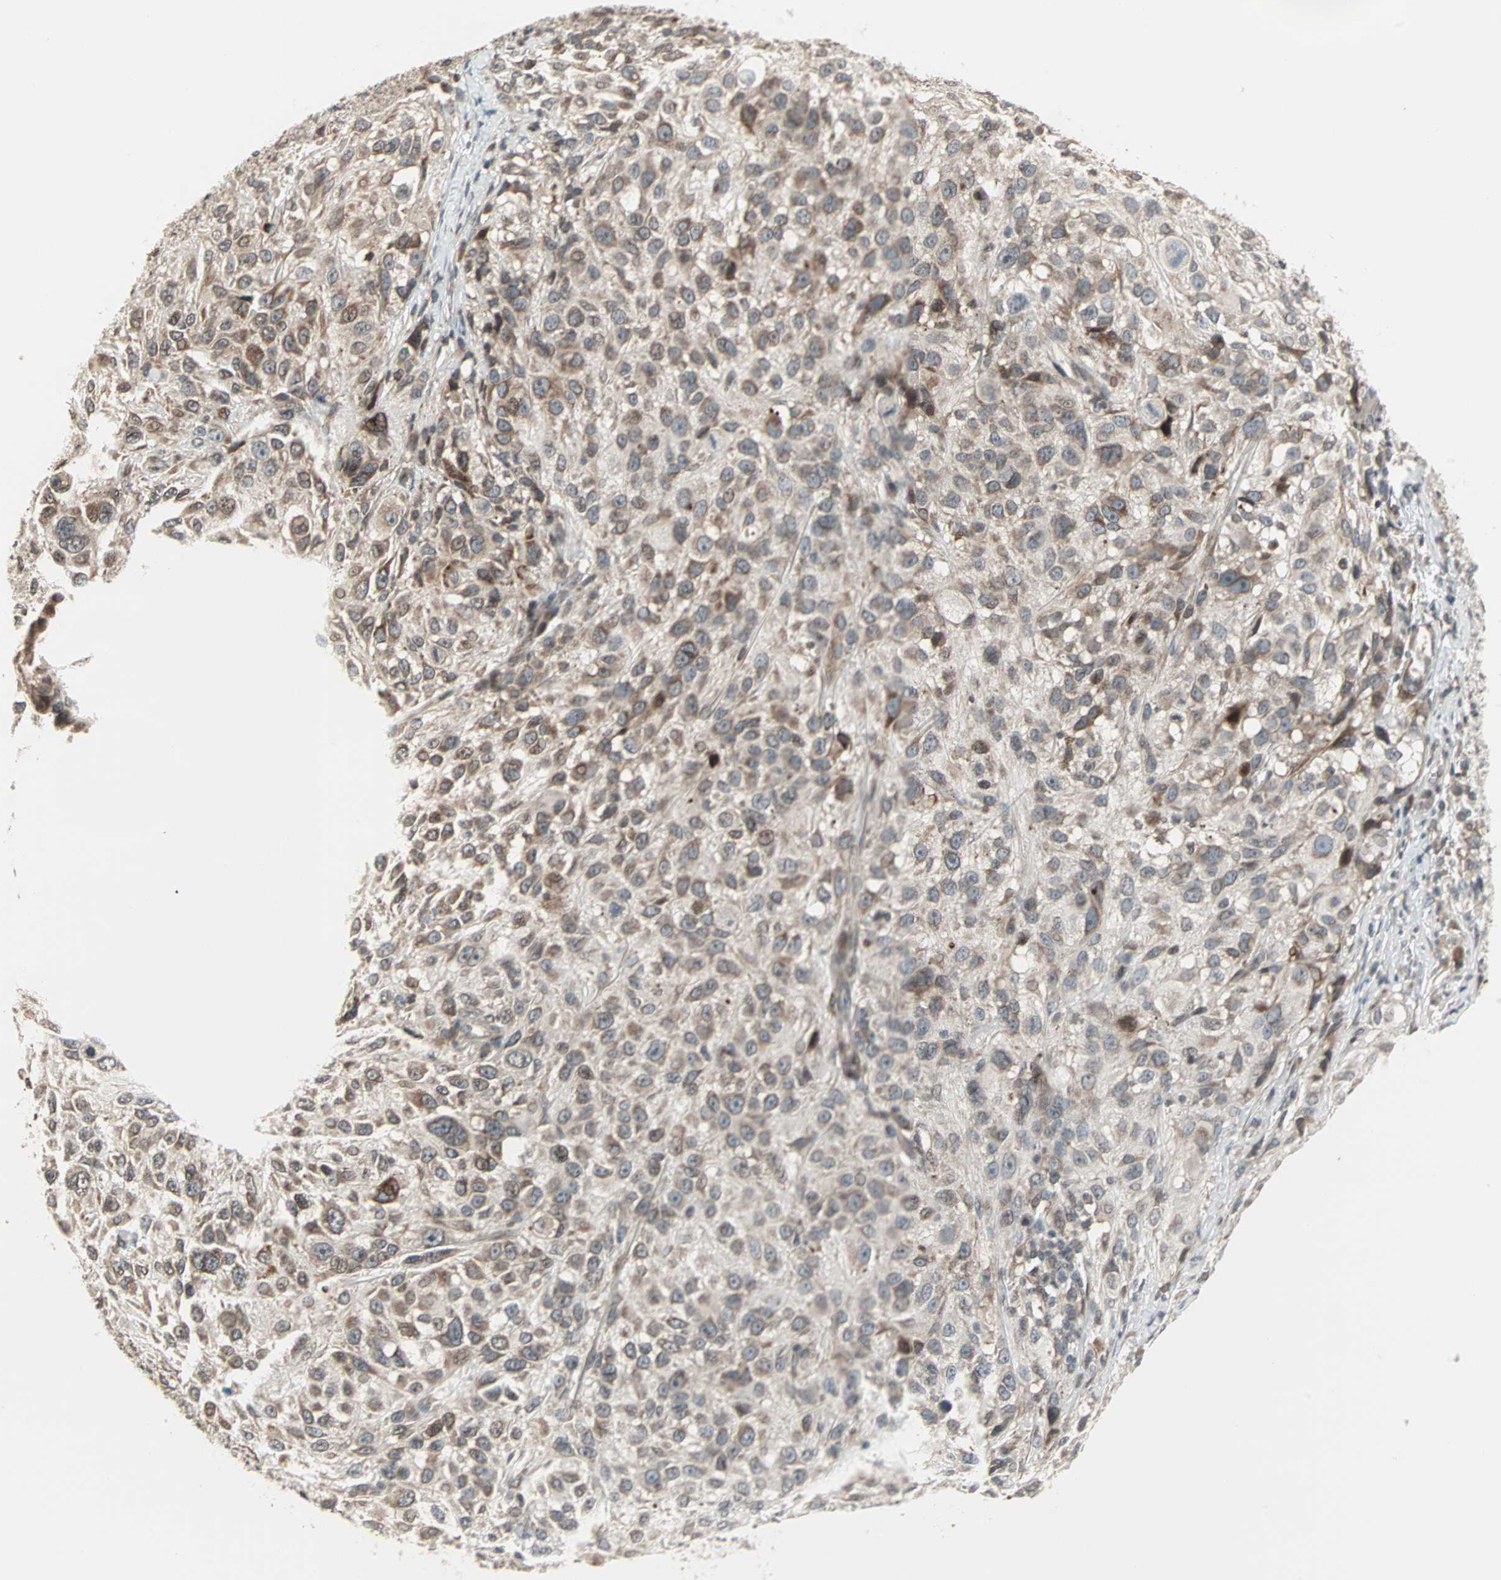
{"staining": {"intensity": "moderate", "quantity": "25%-75%", "location": "cytoplasmic/membranous"}, "tissue": "melanoma", "cell_type": "Tumor cells", "image_type": "cancer", "snomed": [{"axis": "morphology", "description": "Necrosis, NOS"}, {"axis": "morphology", "description": "Malignant melanoma, NOS"}, {"axis": "topography", "description": "Skin"}], "caption": "Malignant melanoma tissue reveals moderate cytoplasmic/membranous staining in approximately 25%-75% of tumor cells, visualized by immunohistochemistry.", "gene": "CBLC", "patient": {"sex": "female", "age": 87}}